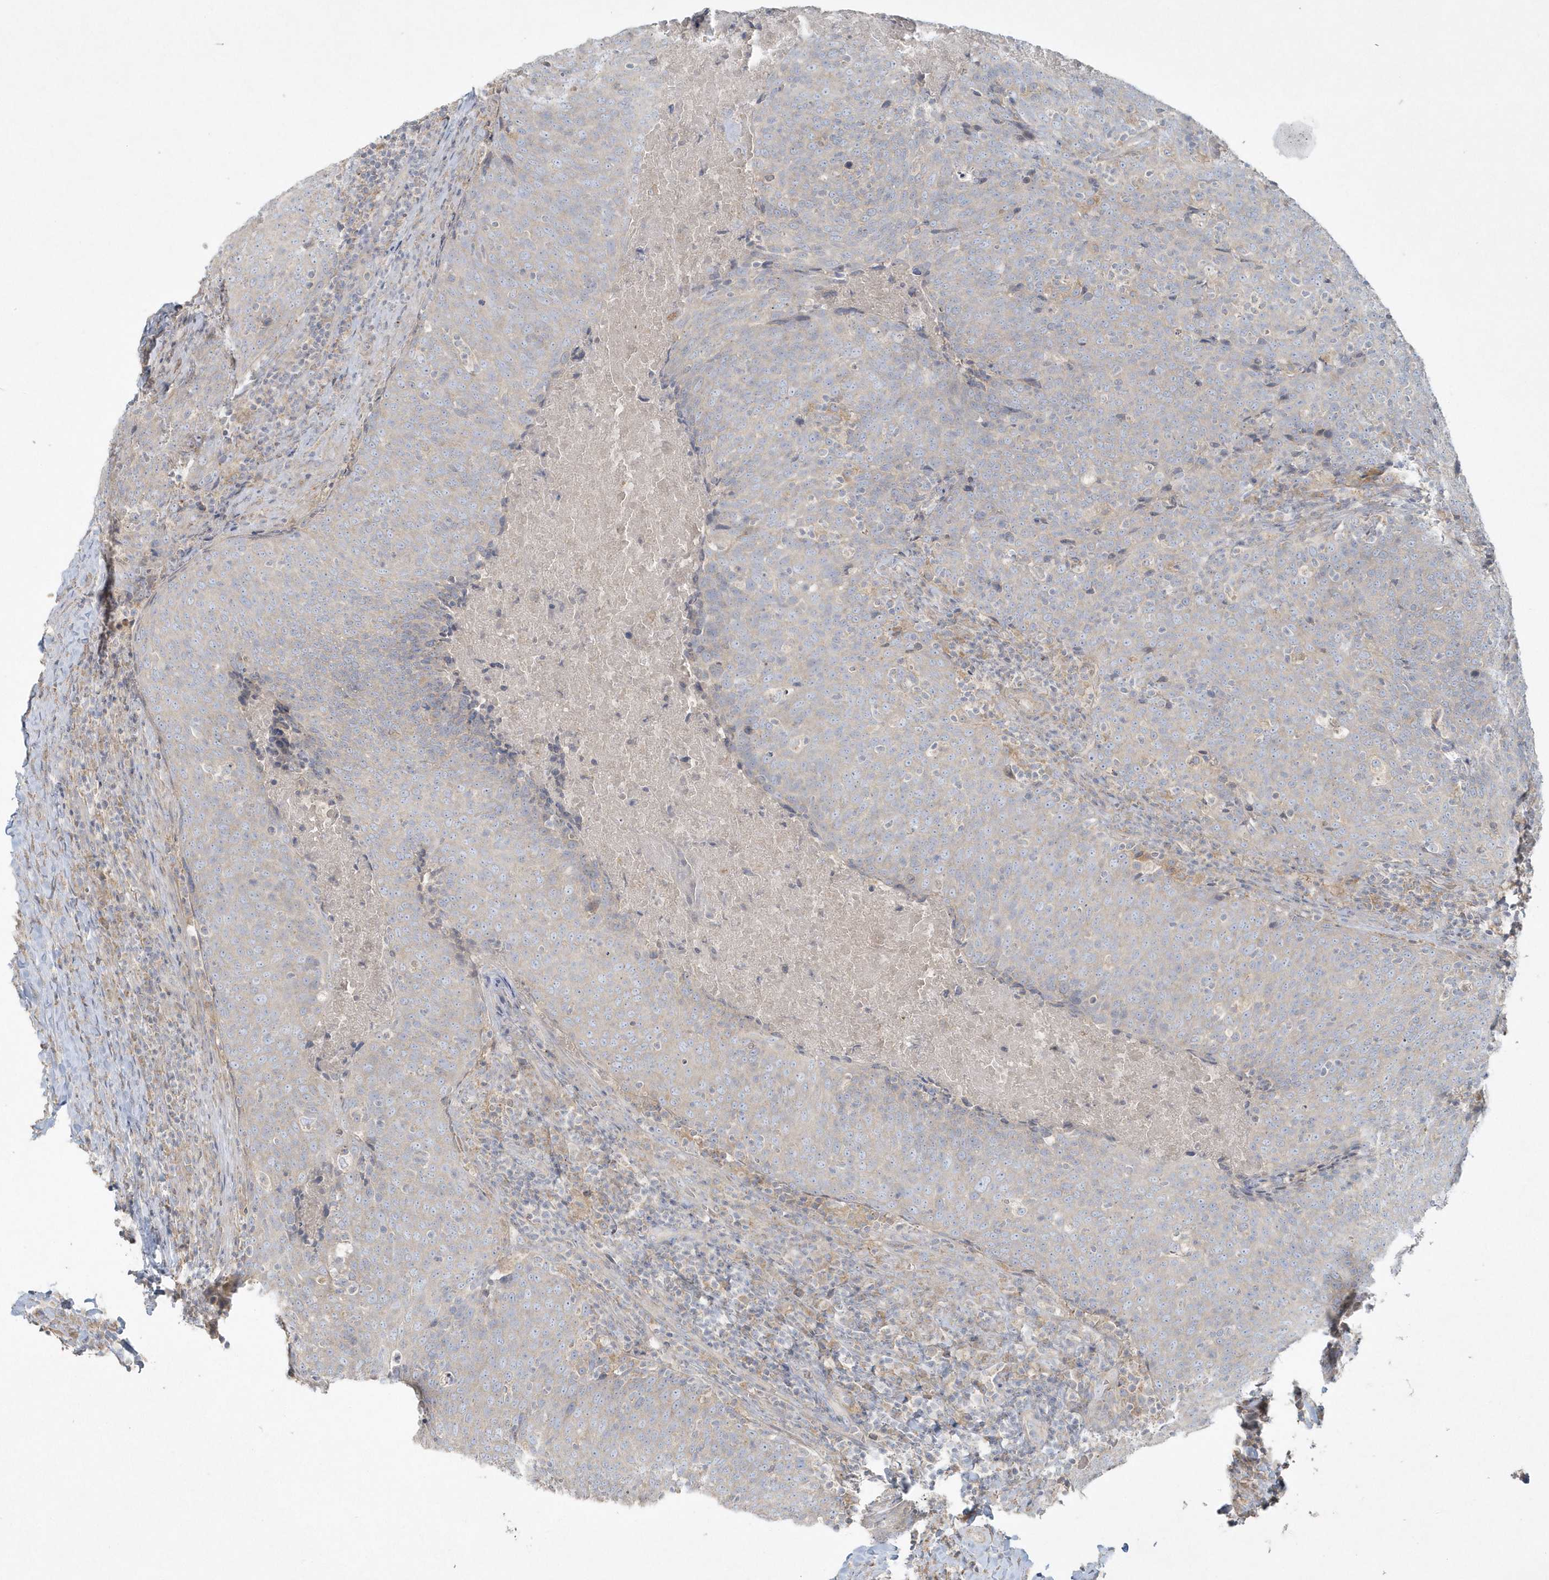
{"staining": {"intensity": "weak", "quantity": "<25%", "location": "cytoplasmic/membranous"}, "tissue": "head and neck cancer", "cell_type": "Tumor cells", "image_type": "cancer", "snomed": [{"axis": "morphology", "description": "Squamous cell carcinoma, NOS"}, {"axis": "morphology", "description": "Squamous cell carcinoma, metastatic, NOS"}, {"axis": "topography", "description": "Lymph node"}, {"axis": "topography", "description": "Head-Neck"}], "caption": "High power microscopy micrograph of an IHC image of head and neck cancer (squamous cell carcinoma), revealing no significant positivity in tumor cells.", "gene": "BLTP3A", "patient": {"sex": "male", "age": 62}}